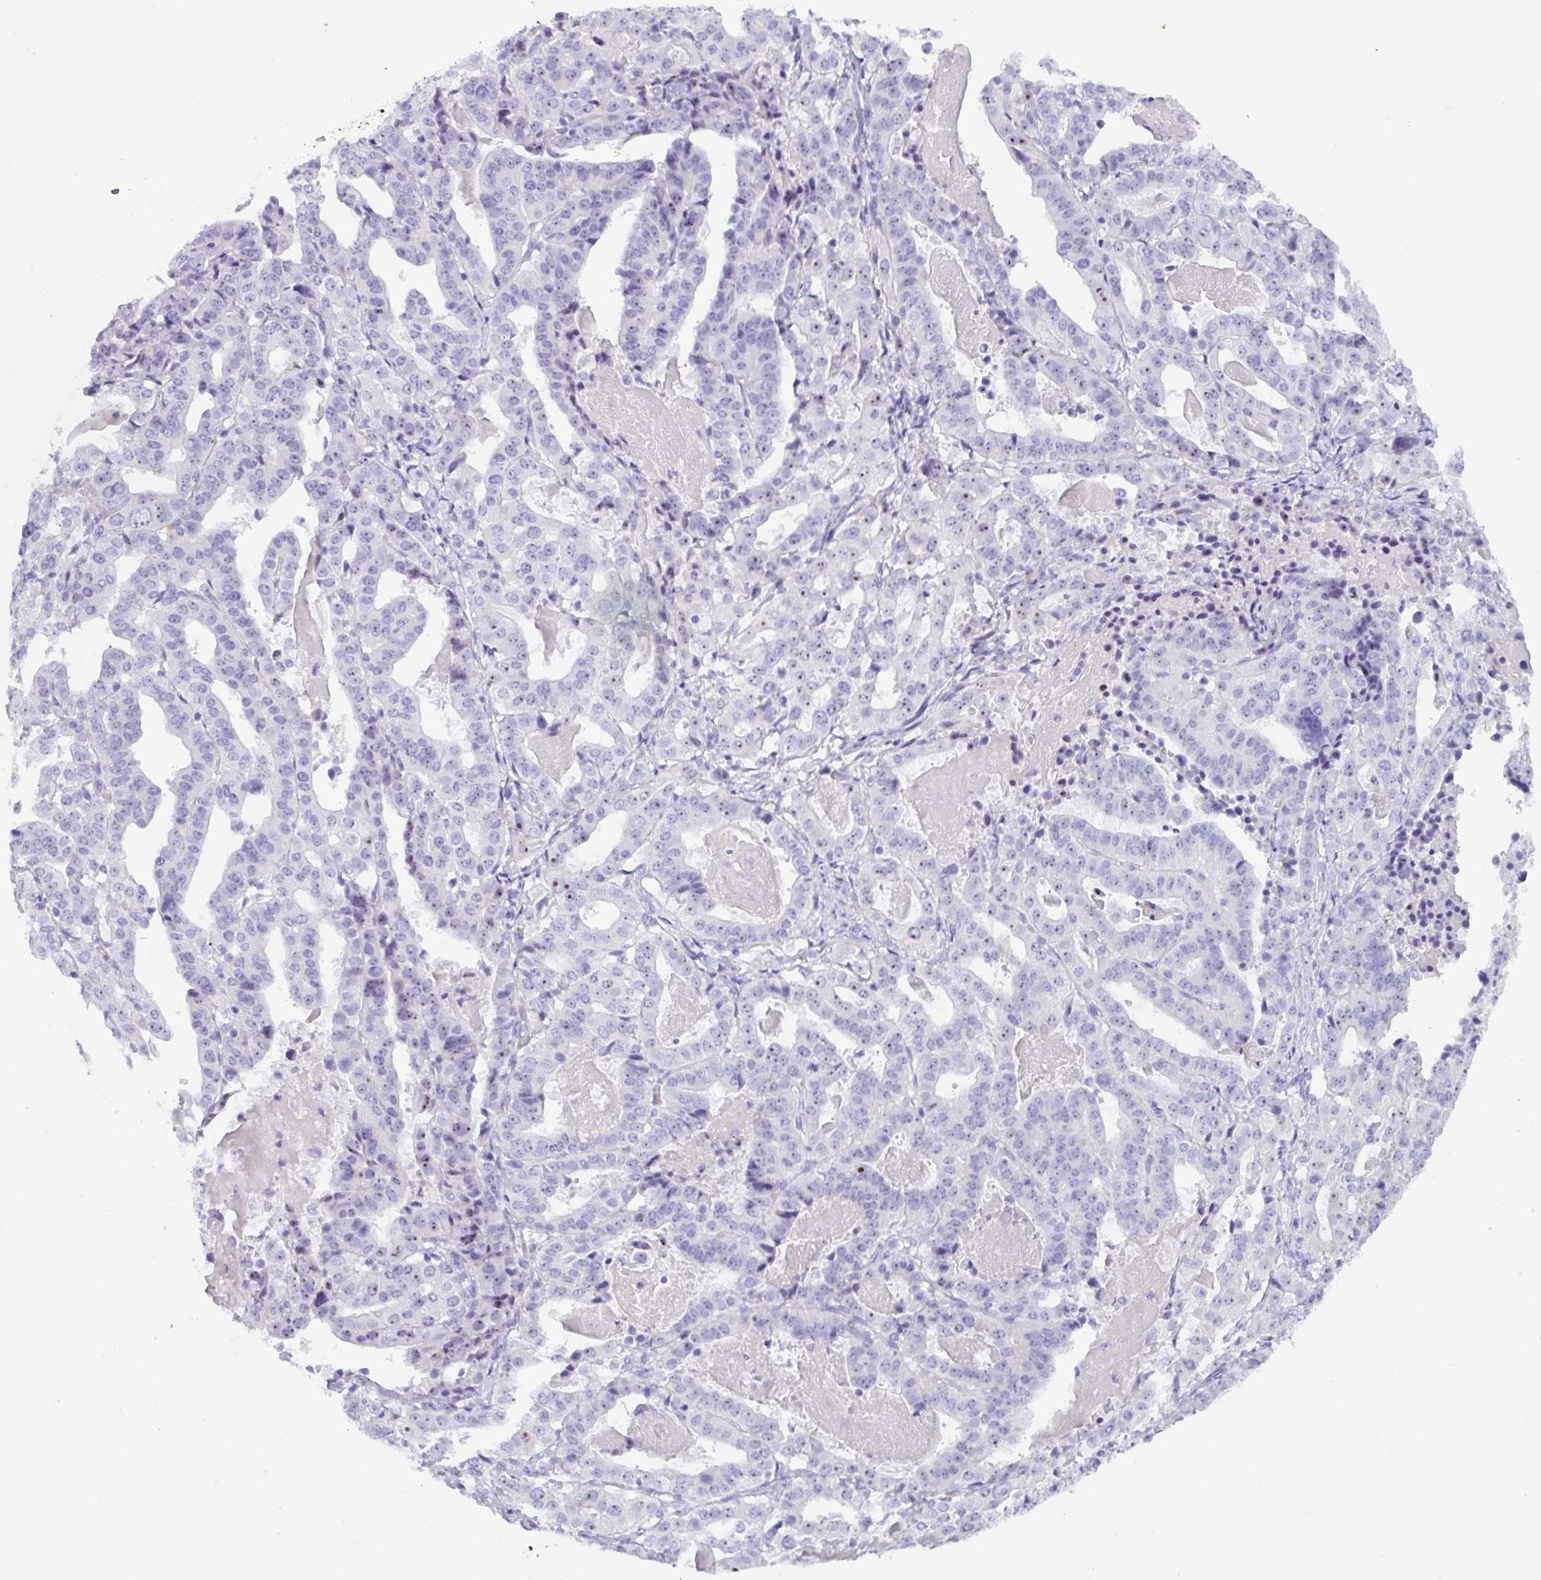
{"staining": {"intensity": "negative", "quantity": "none", "location": "none"}, "tissue": "stomach cancer", "cell_type": "Tumor cells", "image_type": "cancer", "snomed": [{"axis": "morphology", "description": "Adenocarcinoma, NOS"}, {"axis": "topography", "description": "Stomach"}], "caption": "Human stomach adenocarcinoma stained for a protein using IHC demonstrates no expression in tumor cells.", "gene": "MRM2", "patient": {"sex": "male", "age": 48}}